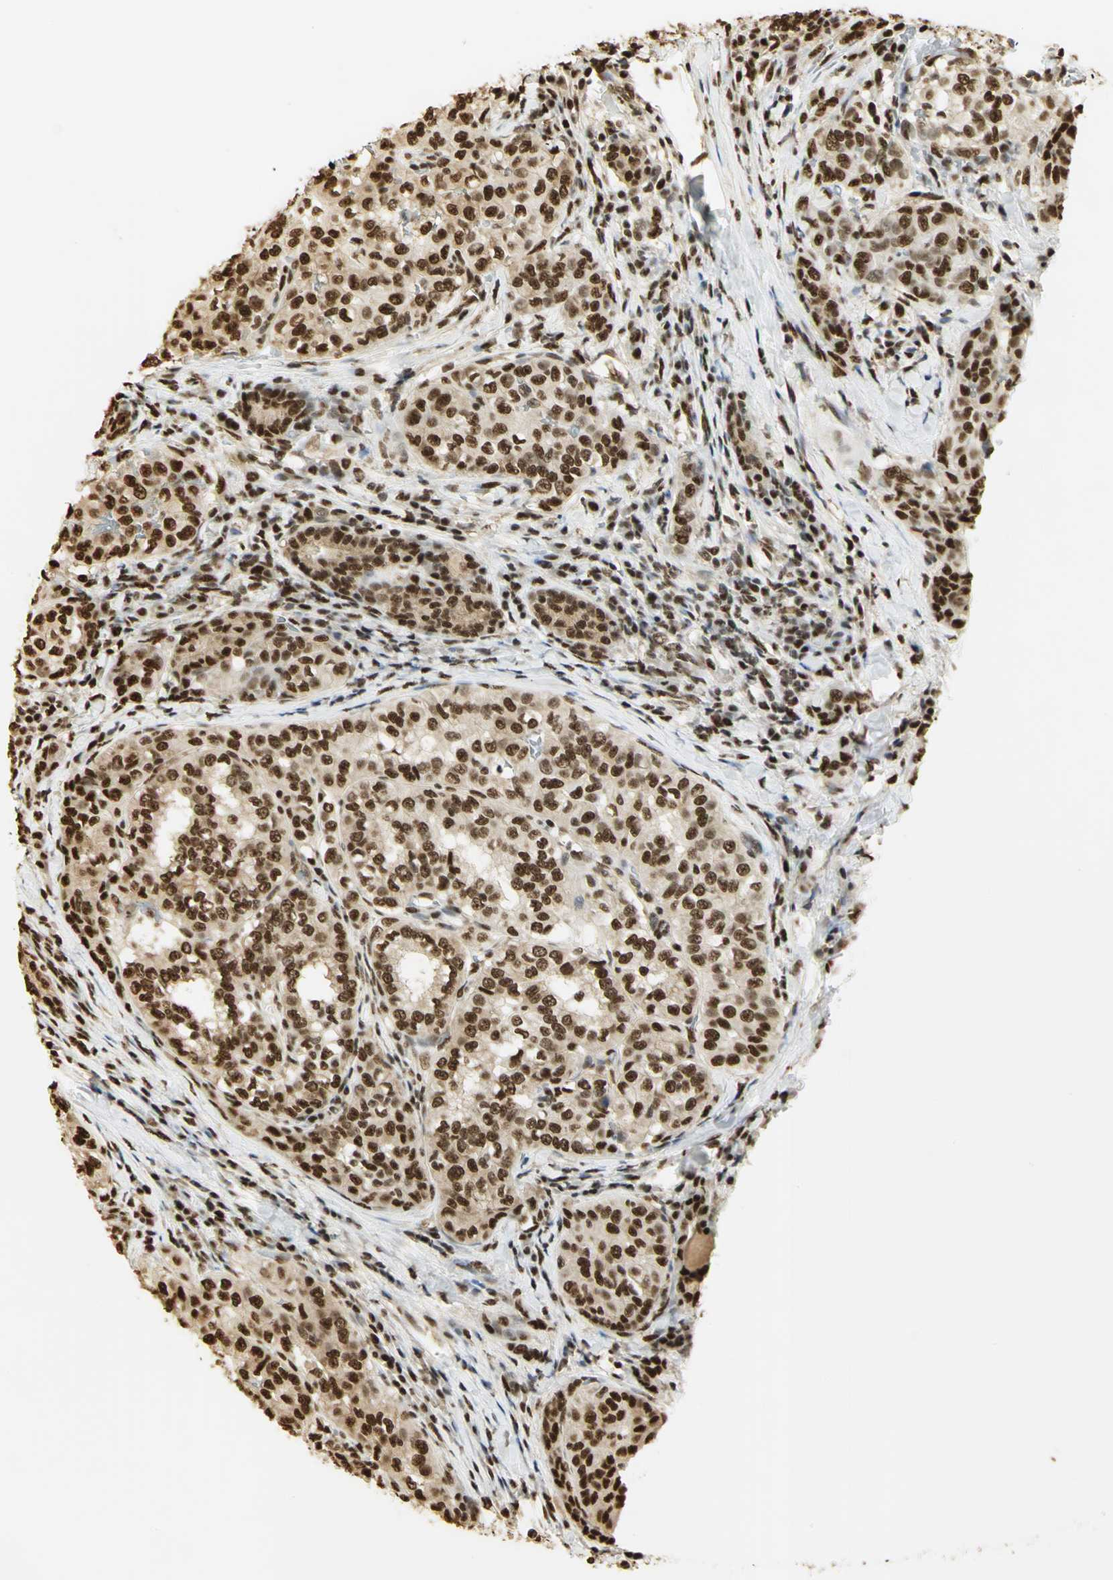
{"staining": {"intensity": "strong", "quantity": ">75%", "location": "nuclear"}, "tissue": "thyroid cancer", "cell_type": "Tumor cells", "image_type": "cancer", "snomed": [{"axis": "morphology", "description": "Papillary adenocarcinoma, NOS"}, {"axis": "topography", "description": "Thyroid gland"}], "caption": "The photomicrograph demonstrates a brown stain indicating the presence of a protein in the nuclear of tumor cells in thyroid cancer. The protein of interest is shown in brown color, while the nuclei are stained blue.", "gene": "SET", "patient": {"sex": "female", "age": 30}}